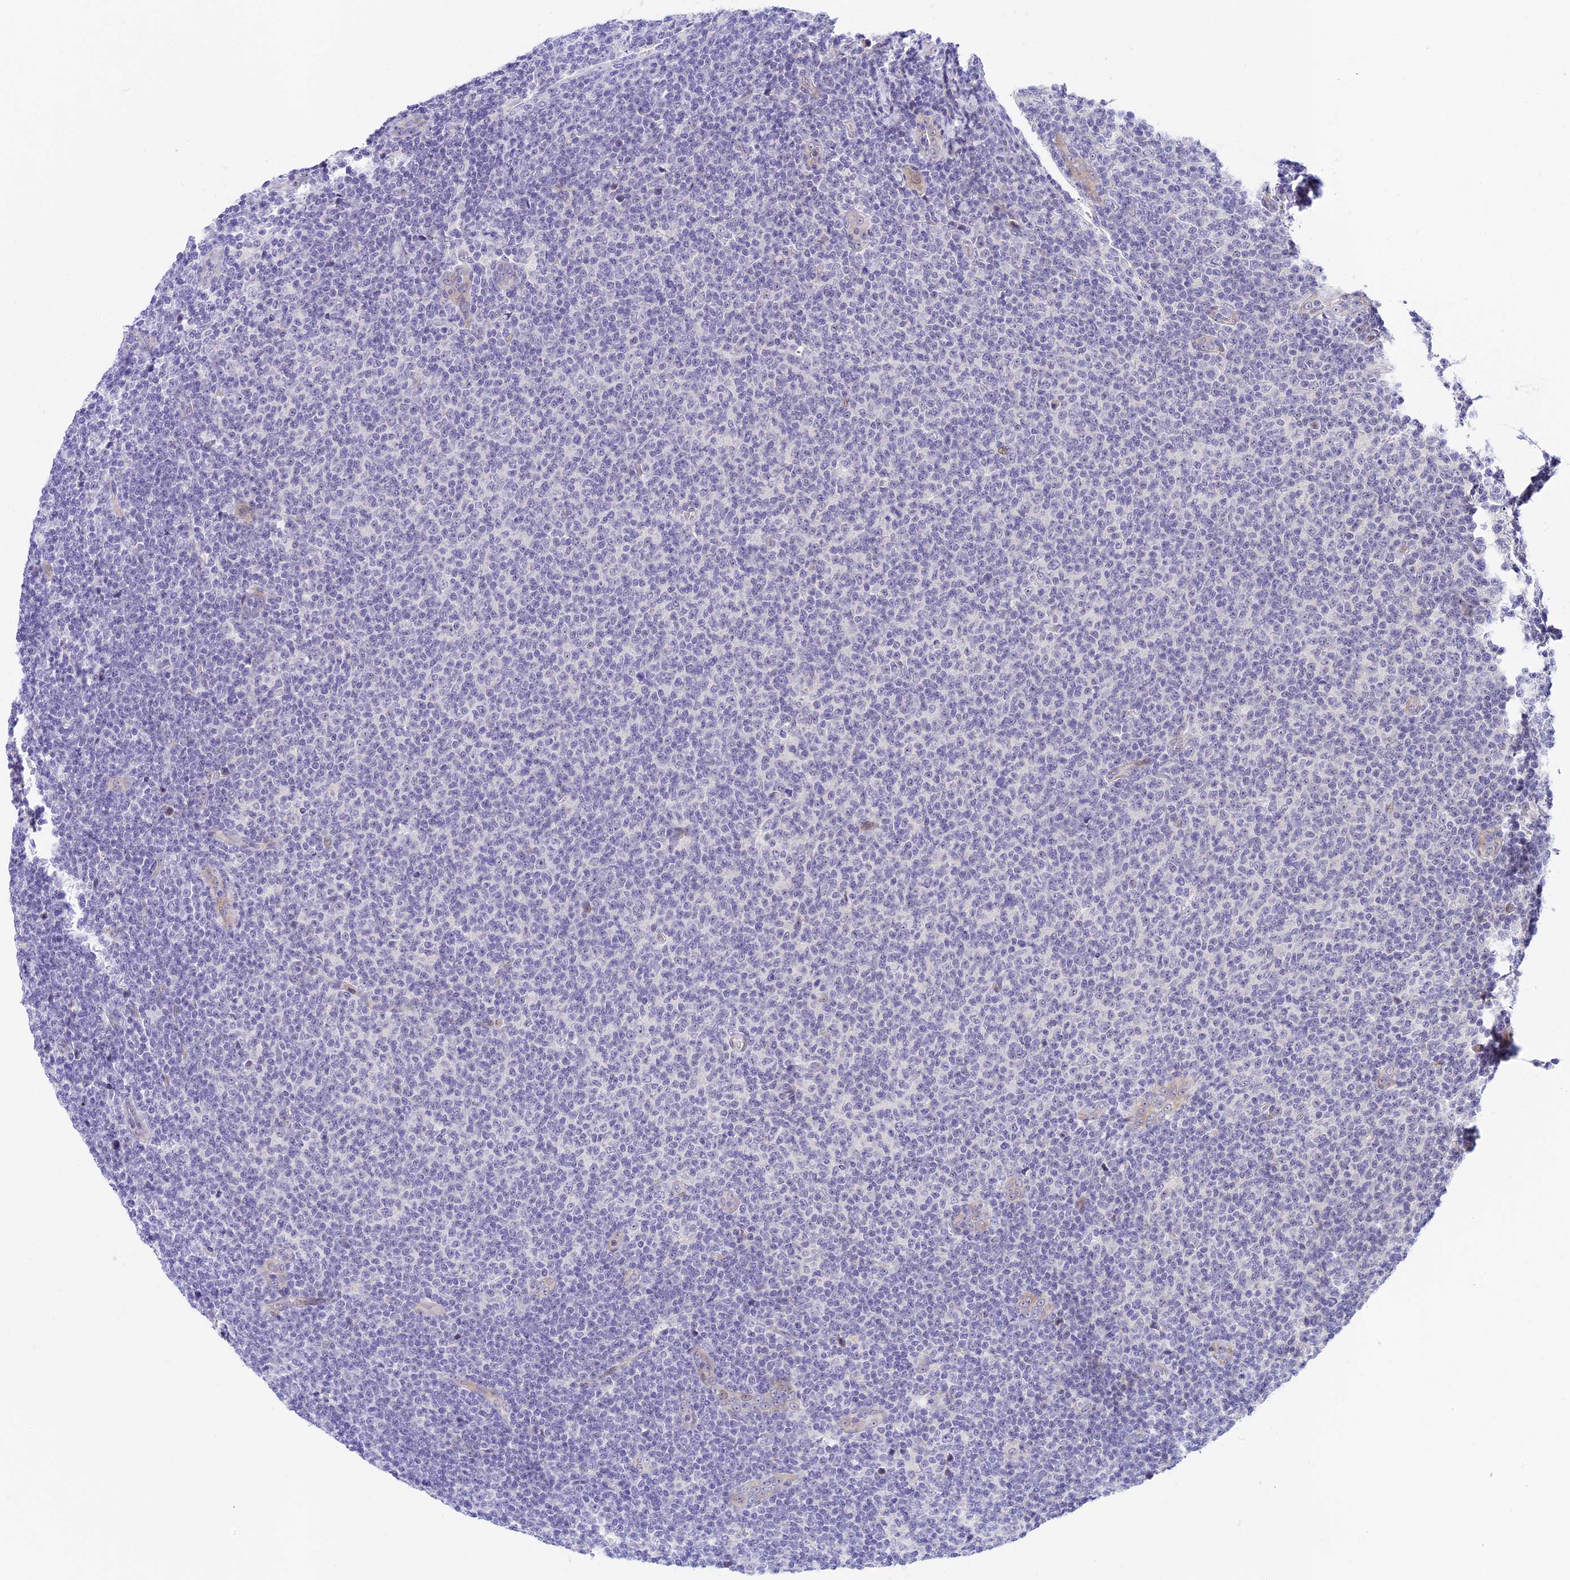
{"staining": {"intensity": "negative", "quantity": "none", "location": "none"}, "tissue": "lymphoma", "cell_type": "Tumor cells", "image_type": "cancer", "snomed": [{"axis": "morphology", "description": "Malignant lymphoma, non-Hodgkin's type, Low grade"}, {"axis": "topography", "description": "Lymph node"}], "caption": "IHC of human lymphoma shows no expression in tumor cells. The staining was performed using DAB (3,3'-diaminobenzidine) to visualize the protein expression in brown, while the nuclei were stained in blue with hematoxylin (Magnification: 20x).", "gene": "MIDN", "patient": {"sex": "male", "age": 66}}